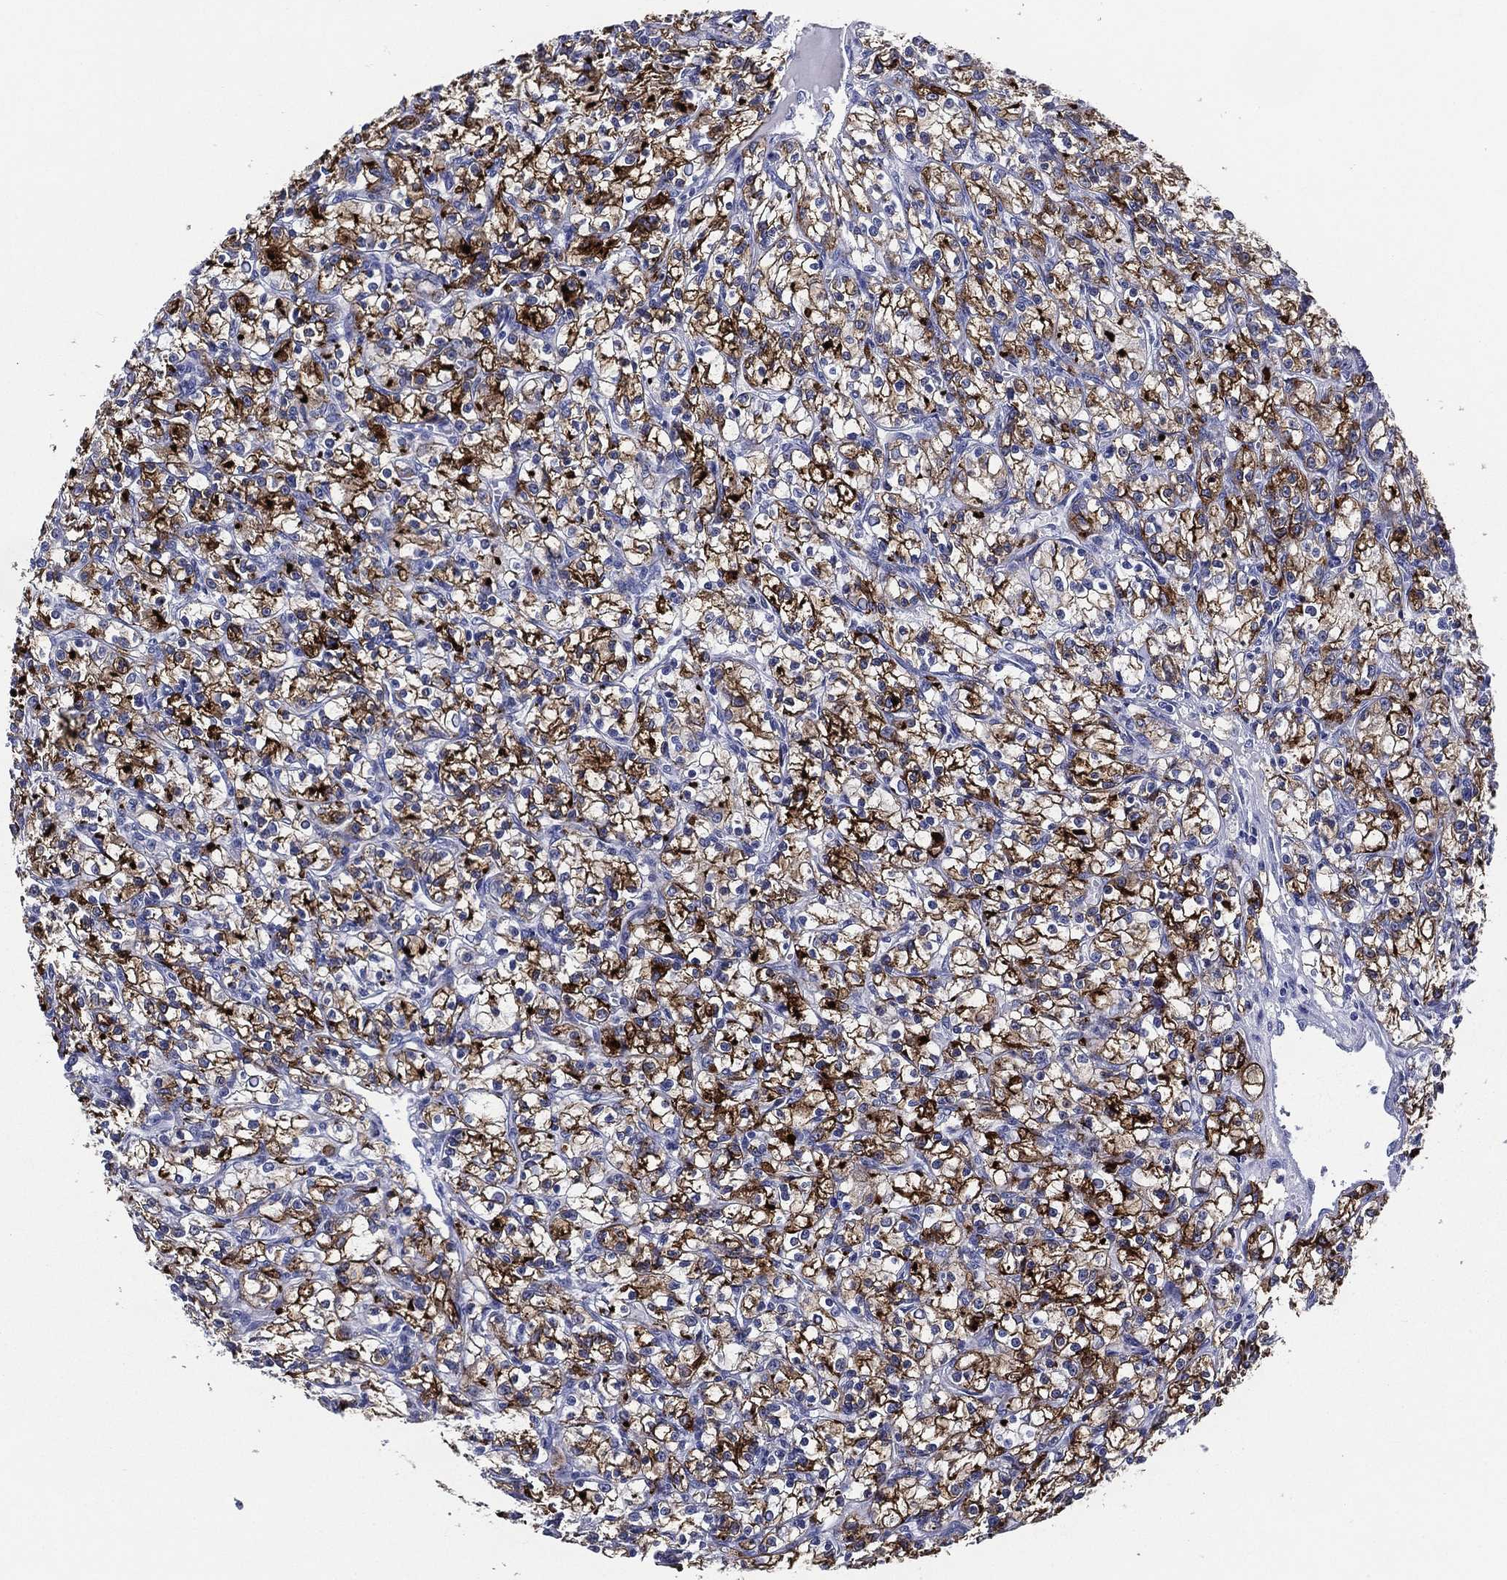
{"staining": {"intensity": "strong", "quantity": "25%-75%", "location": "cytoplasmic/membranous"}, "tissue": "renal cancer", "cell_type": "Tumor cells", "image_type": "cancer", "snomed": [{"axis": "morphology", "description": "Adenocarcinoma, NOS"}, {"axis": "topography", "description": "Kidney"}], "caption": "Protein expression analysis of adenocarcinoma (renal) displays strong cytoplasmic/membranous positivity in approximately 25%-75% of tumor cells.", "gene": "ACE2", "patient": {"sex": "female", "age": 59}}